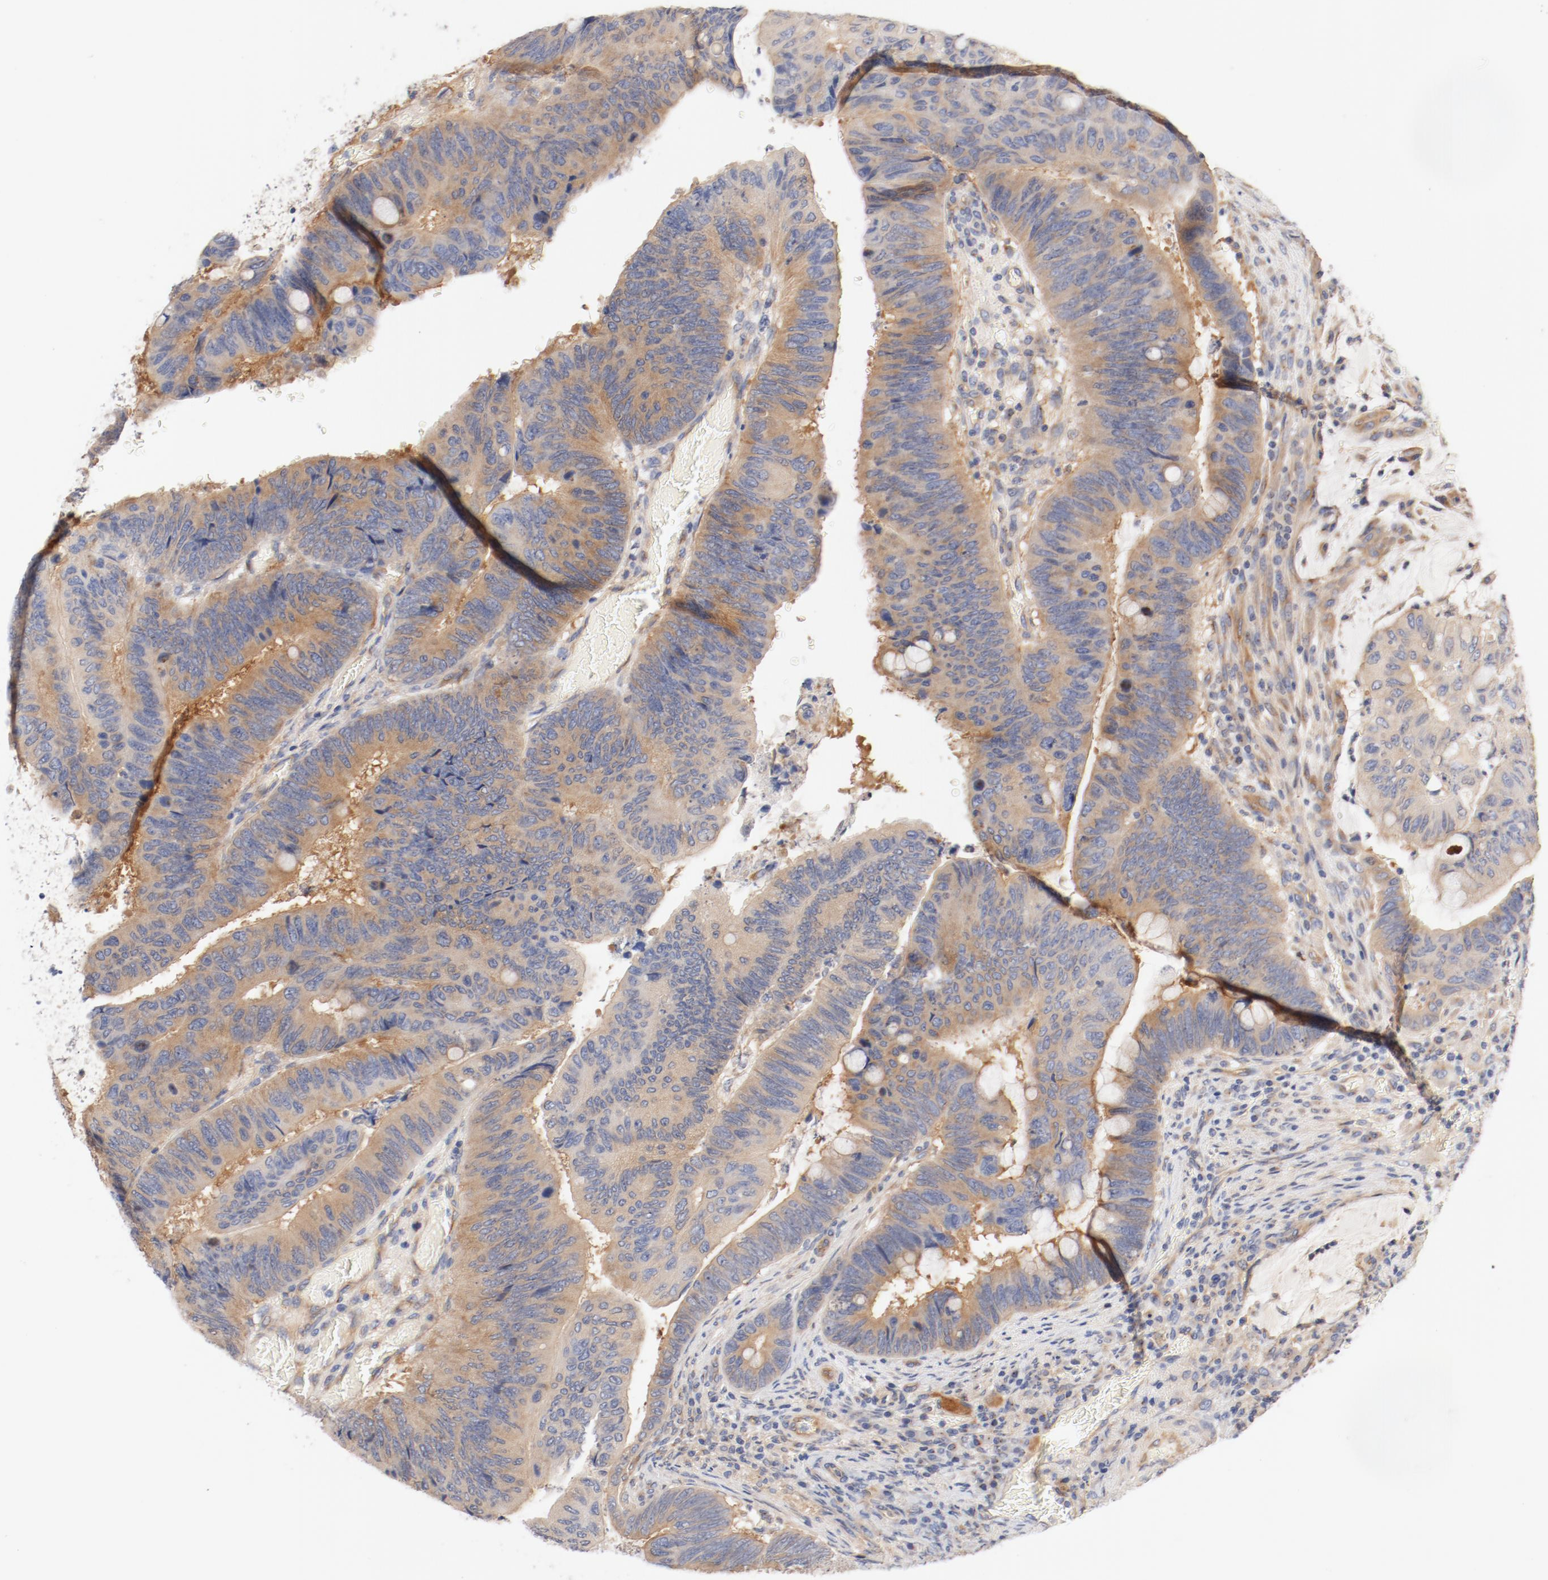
{"staining": {"intensity": "moderate", "quantity": ">75%", "location": "cytoplasmic/membranous"}, "tissue": "colorectal cancer", "cell_type": "Tumor cells", "image_type": "cancer", "snomed": [{"axis": "morphology", "description": "Normal tissue, NOS"}, {"axis": "morphology", "description": "Adenocarcinoma, NOS"}, {"axis": "topography", "description": "Rectum"}], "caption": "Immunohistochemistry micrograph of neoplastic tissue: adenocarcinoma (colorectal) stained using immunohistochemistry (IHC) demonstrates medium levels of moderate protein expression localized specifically in the cytoplasmic/membranous of tumor cells, appearing as a cytoplasmic/membranous brown color.", "gene": "DYNC1H1", "patient": {"sex": "male", "age": 92}}